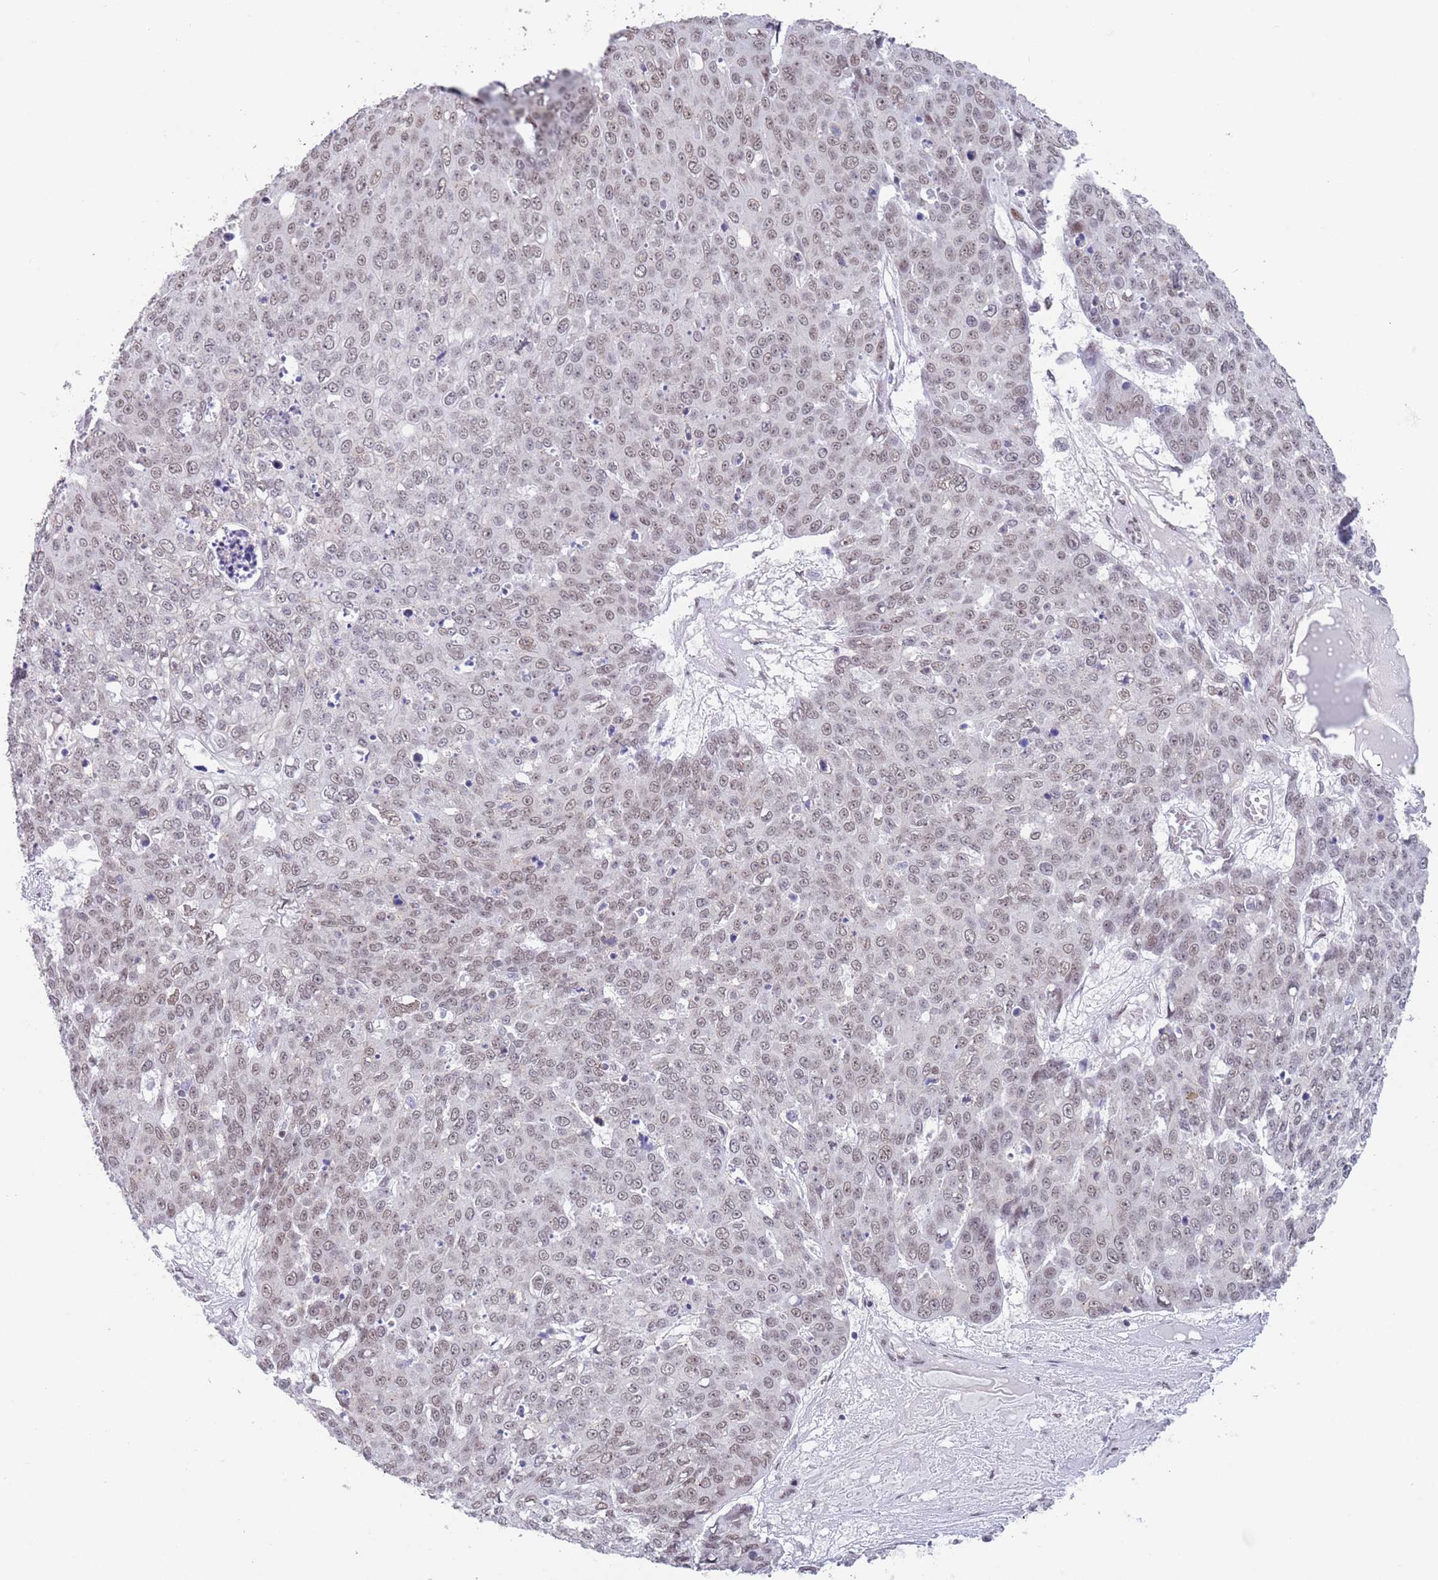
{"staining": {"intensity": "moderate", "quantity": ">75%", "location": "nuclear"}, "tissue": "skin cancer", "cell_type": "Tumor cells", "image_type": "cancer", "snomed": [{"axis": "morphology", "description": "Squamous cell carcinoma, NOS"}, {"axis": "topography", "description": "Skin"}], "caption": "A micrograph showing moderate nuclear staining in about >75% of tumor cells in squamous cell carcinoma (skin), as visualized by brown immunohistochemical staining.", "gene": "ZNF382", "patient": {"sex": "male", "age": 71}}